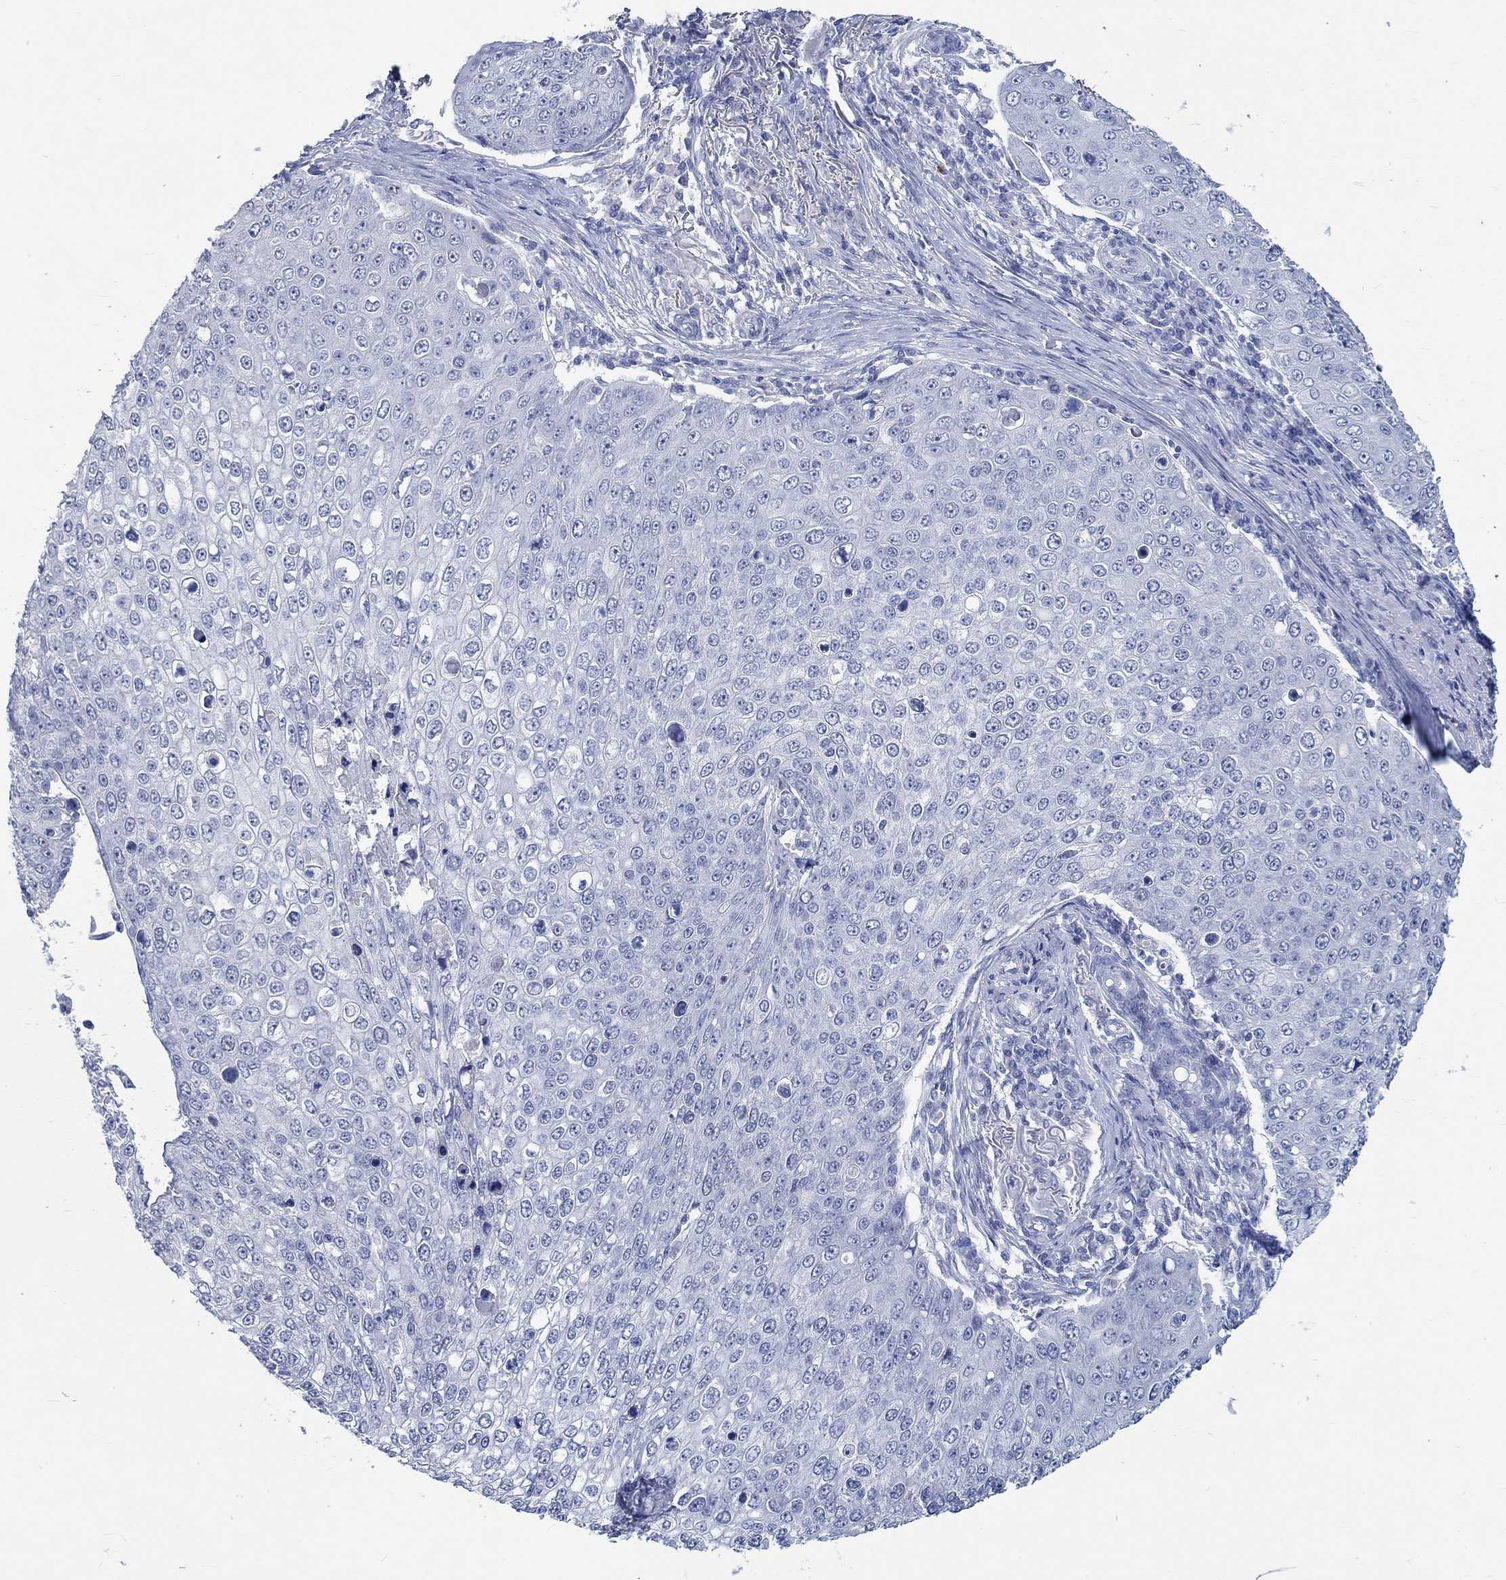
{"staining": {"intensity": "negative", "quantity": "none", "location": "none"}, "tissue": "skin cancer", "cell_type": "Tumor cells", "image_type": "cancer", "snomed": [{"axis": "morphology", "description": "Squamous cell carcinoma, NOS"}, {"axis": "topography", "description": "Skin"}], "caption": "Image shows no significant protein staining in tumor cells of skin squamous cell carcinoma.", "gene": "C4orf47", "patient": {"sex": "male", "age": 71}}